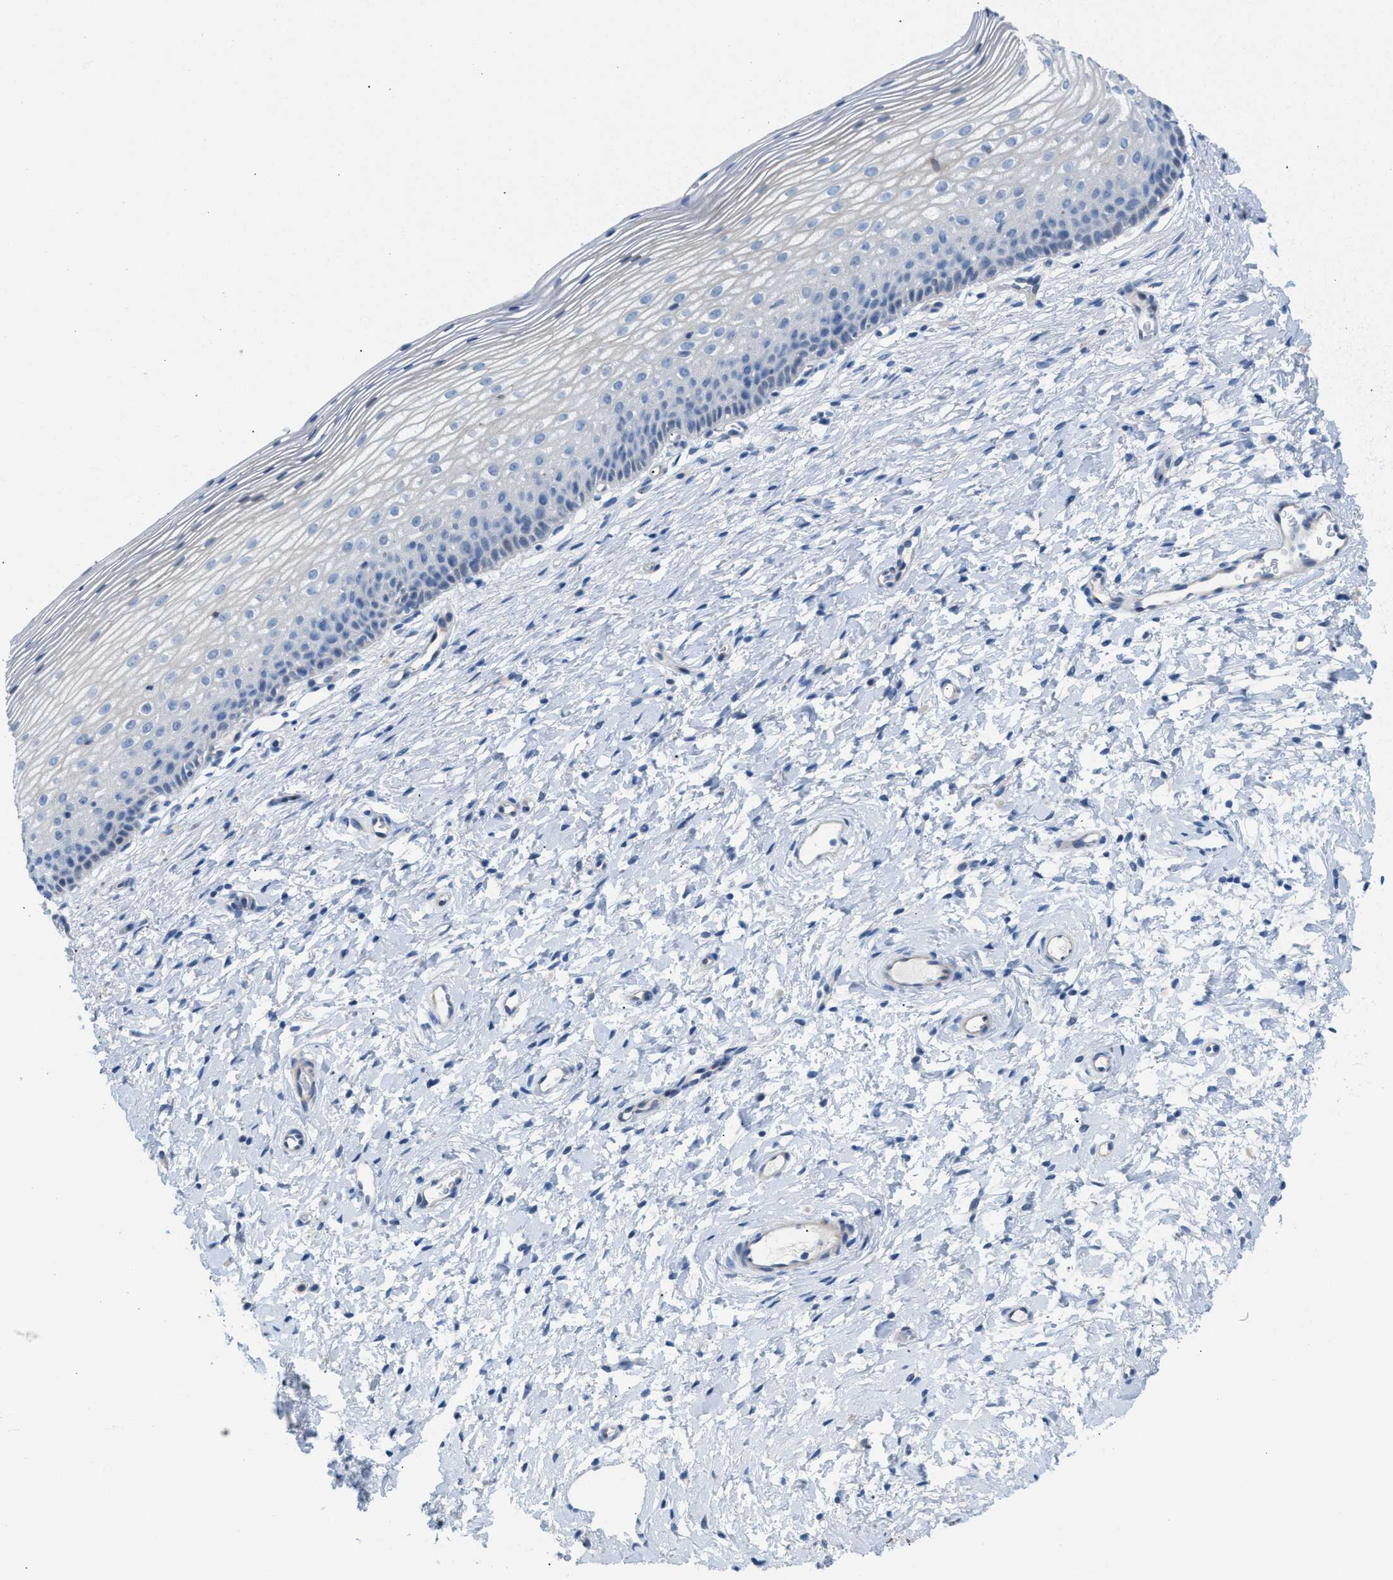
{"staining": {"intensity": "weak", "quantity": ">75%", "location": "cytoplasmic/membranous"}, "tissue": "cervix", "cell_type": "Glandular cells", "image_type": "normal", "snomed": [{"axis": "morphology", "description": "Normal tissue, NOS"}, {"axis": "topography", "description": "Cervix"}], "caption": "A high-resolution photomicrograph shows IHC staining of unremarkable cervix, which shows weak cytoplasmic/membranous positivity in about >75% of glandular cells.", "gene": "MPP3", "patient": {"sex": "female", "age": 72}}